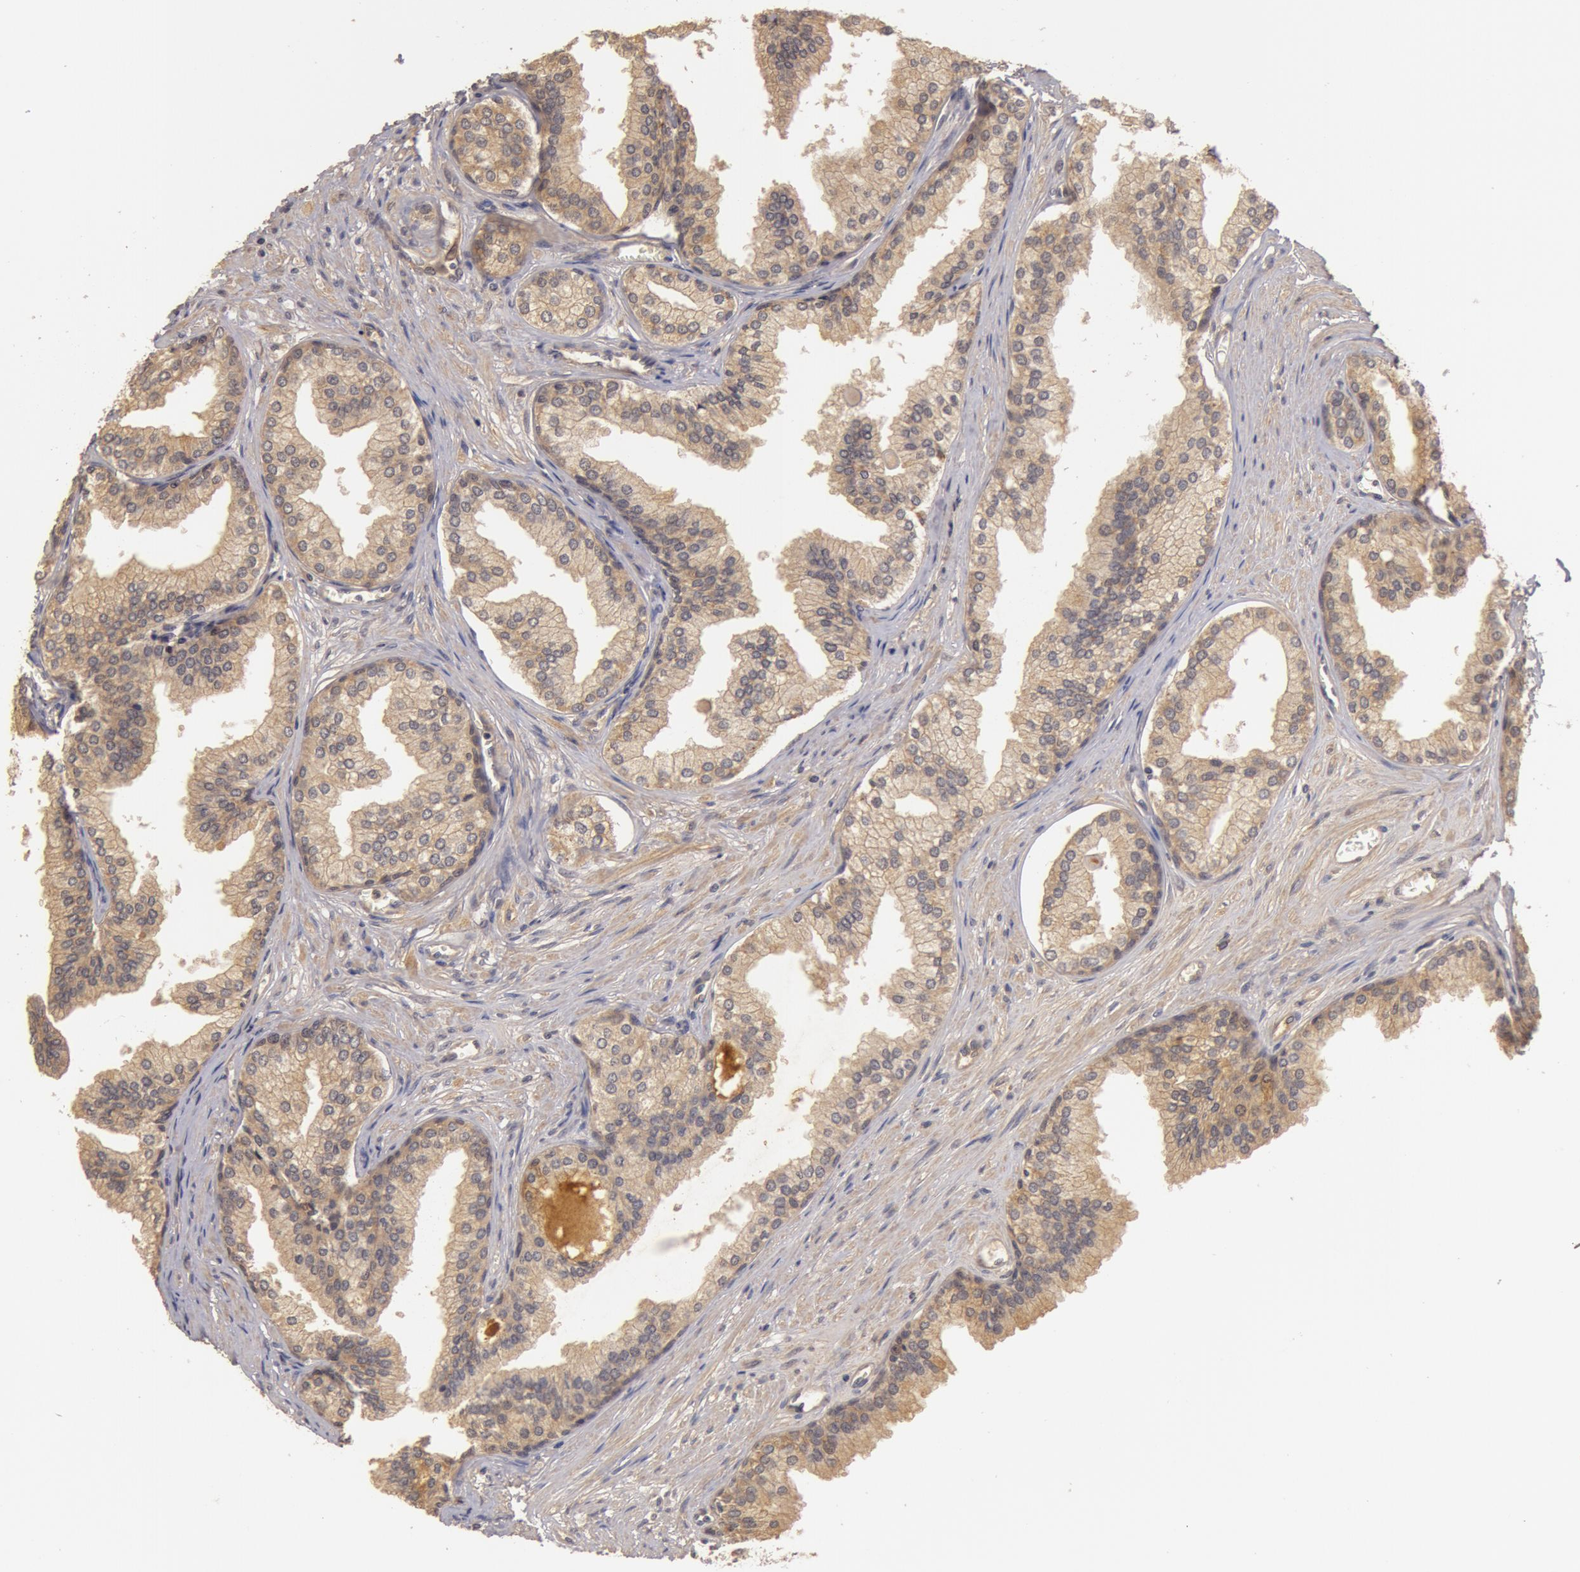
{"staining": {"intensity": "moderate", "quantity": ">75%", "location": "cytoplasmic/membranous"}, "tissue": "prostate", "cell_type": "Glandular cells", "image_type": "normal", "snomed": [{"axis": "morphology", "description": "Normal tissue, NOS"}, {"axis": "topography", "description": "Prostate"}], "caption": "Normal prostate was stained to show a protein in brown. There is medium levels of moderate cytoplasmic/membranous positivity in approximately >75% of glandular cells.", "gene": "BCHE", "patient": {"sex": "male", "age": 68}}